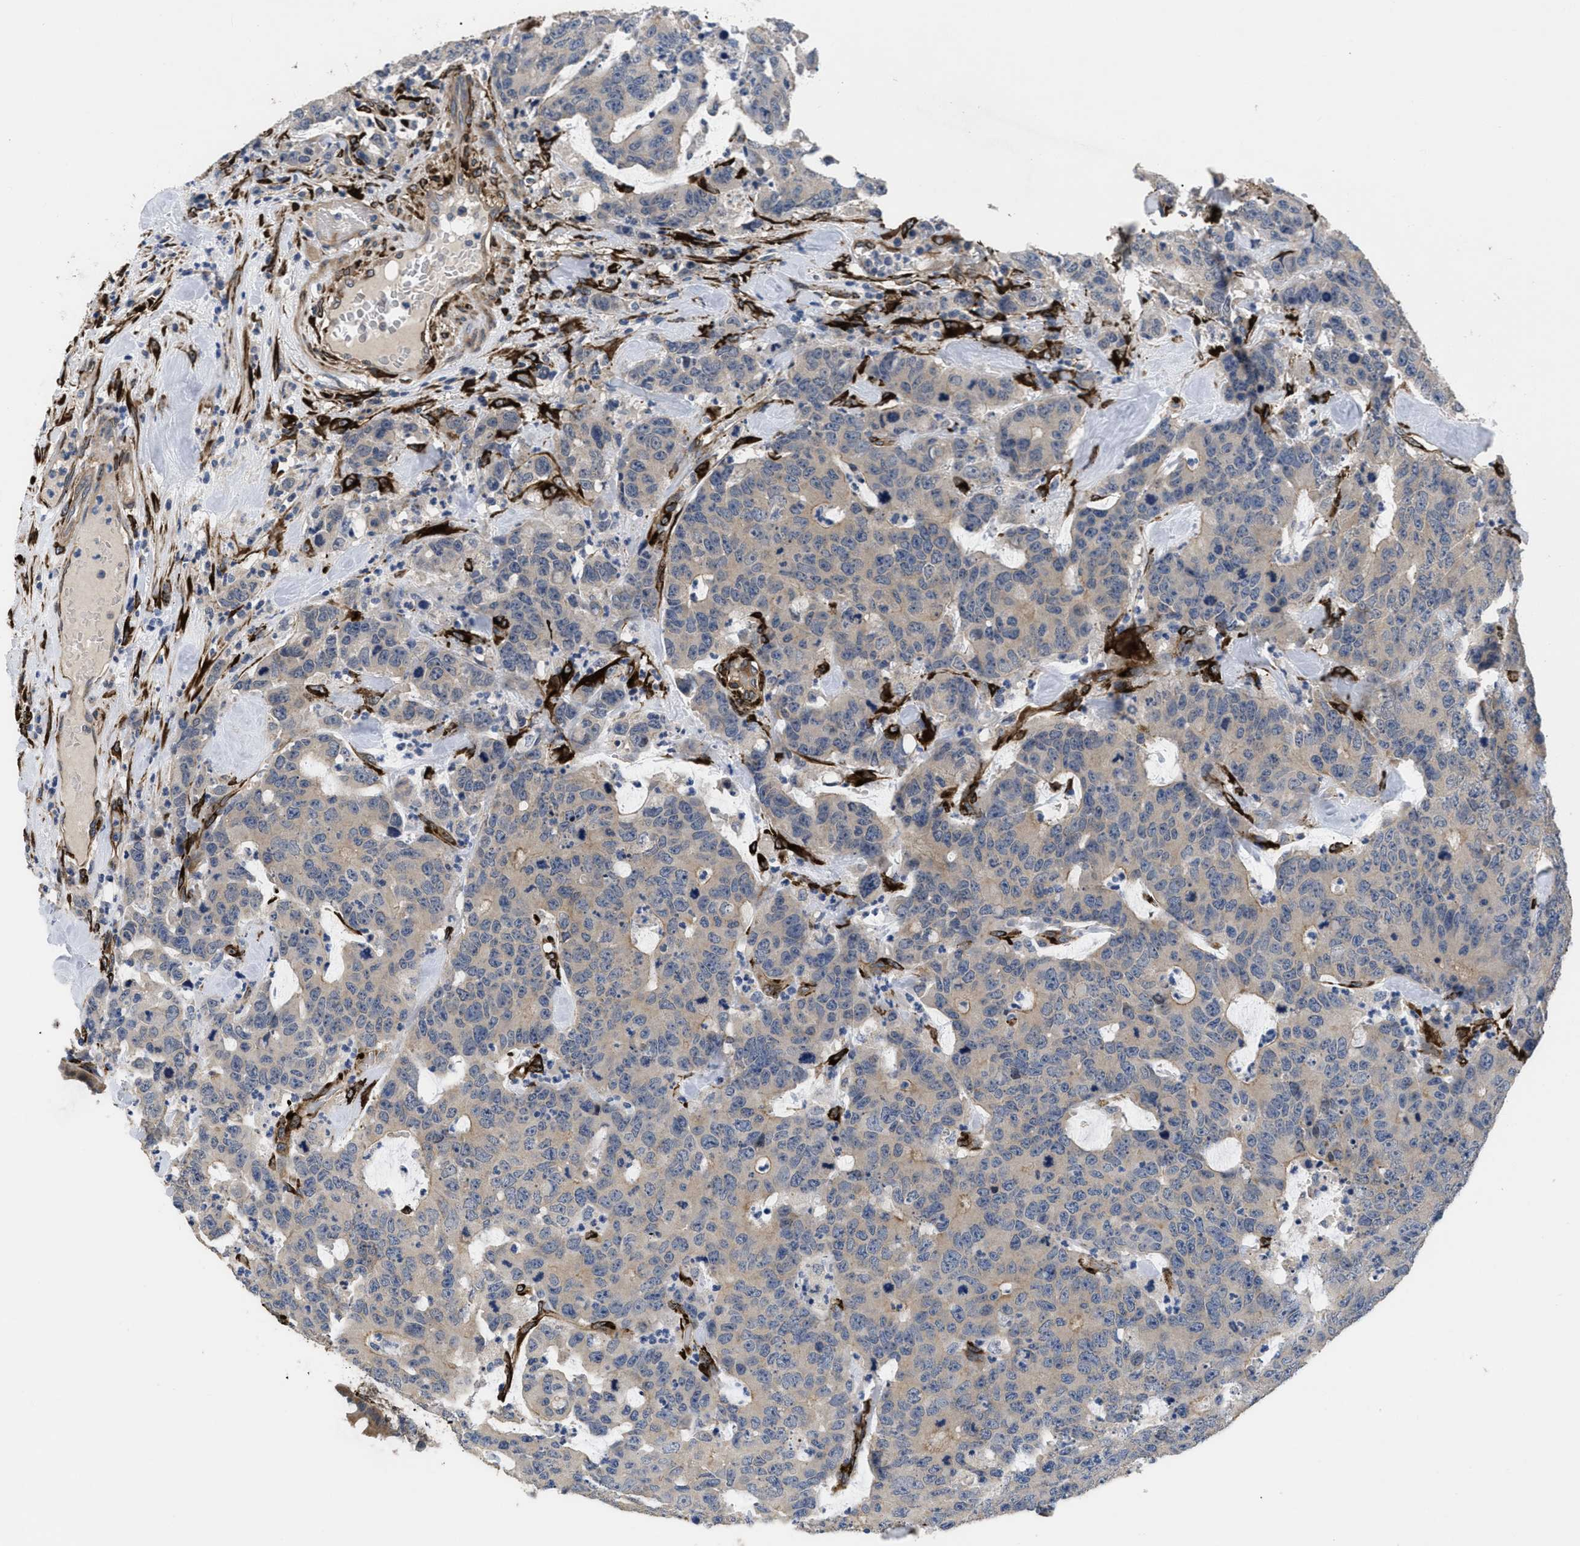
{"staining": {"intensity": "weak", "quantity": ">75%", "location": "cytoplasmic/membranous"}, "tissue": "colorectal cancer", "cell_type": "Tumor cells", "image_type": "cancer", "snomed": [{"axis": "morphology", "description": "Adenocarcinoma, NOS"}, {"axis": "topography", "description": "Colon"}], "caption": "Protein expression analysis of human colorectal adenocarcinoma reveals weak cytoplasmic/membranous positivity in approximately >75% of tumor cells. The staining was performed using DAB (3,3'-diaminobenzidine) to visualize the protein expression in brown, while the nuclei were stained in blue with hematoxylin (Magnification: 20x).", "gene": "SQLE", "patient": {"sex": "female", "age": 86}}